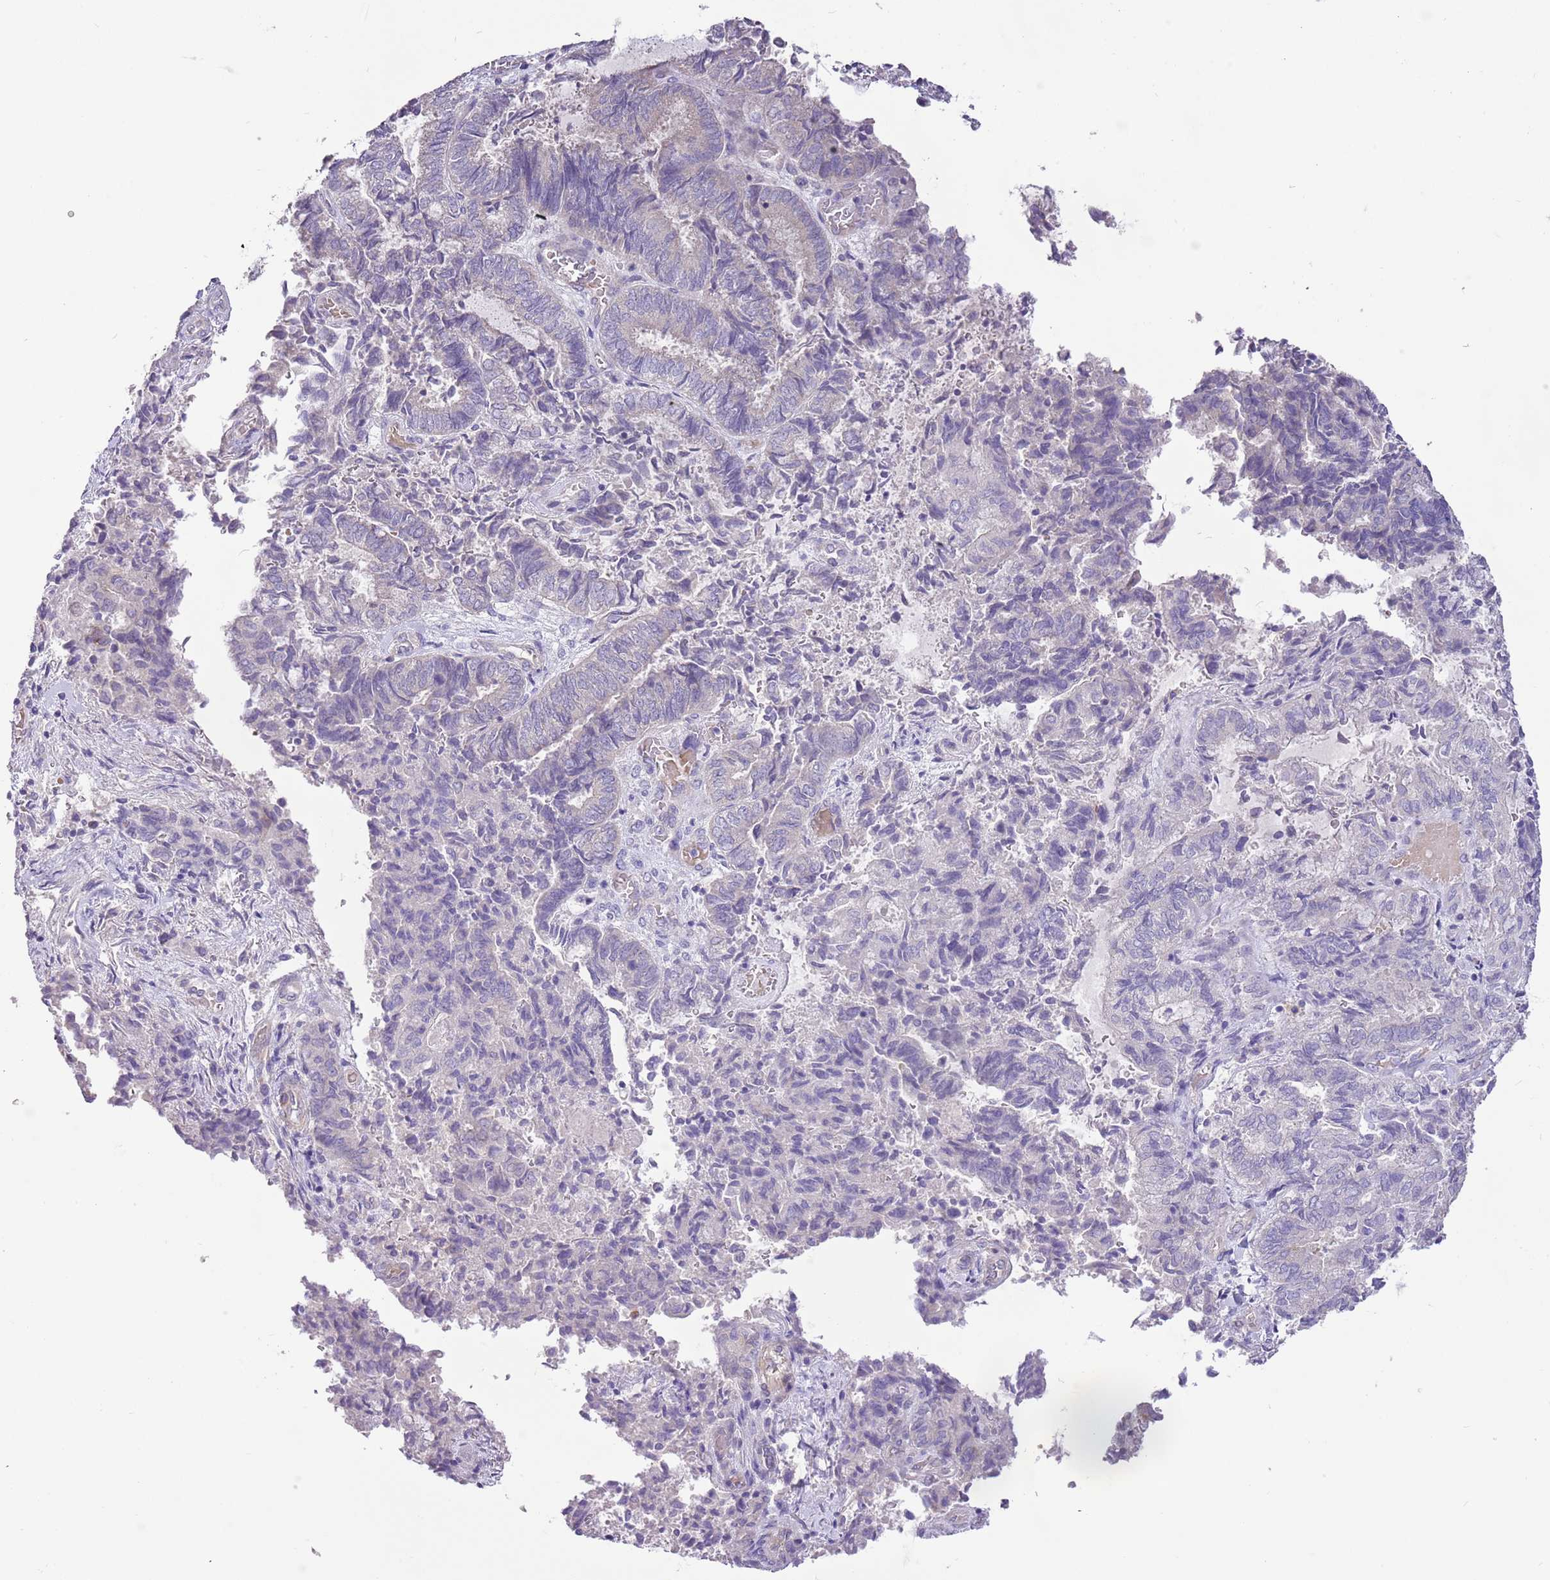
{"staining": {"intensity": "negative", "quantity": "none", "location": "none"}, "tissue": "endometrial cancer", "cell_type": "Tumor cells", "image_type": "cancer", "snomed": [{"axis": "morphology", "description": "Adenocarcinoma, NOS"}, {"axis": "topography", "description": "Endometrium"}], "caption": "Photomicrograph shows no protein expression in tumor cells of endometrial cancer (adenocarcinoma) tissue.", "gene": "RFK", "patient": {"sex": "female", "age": 80}}